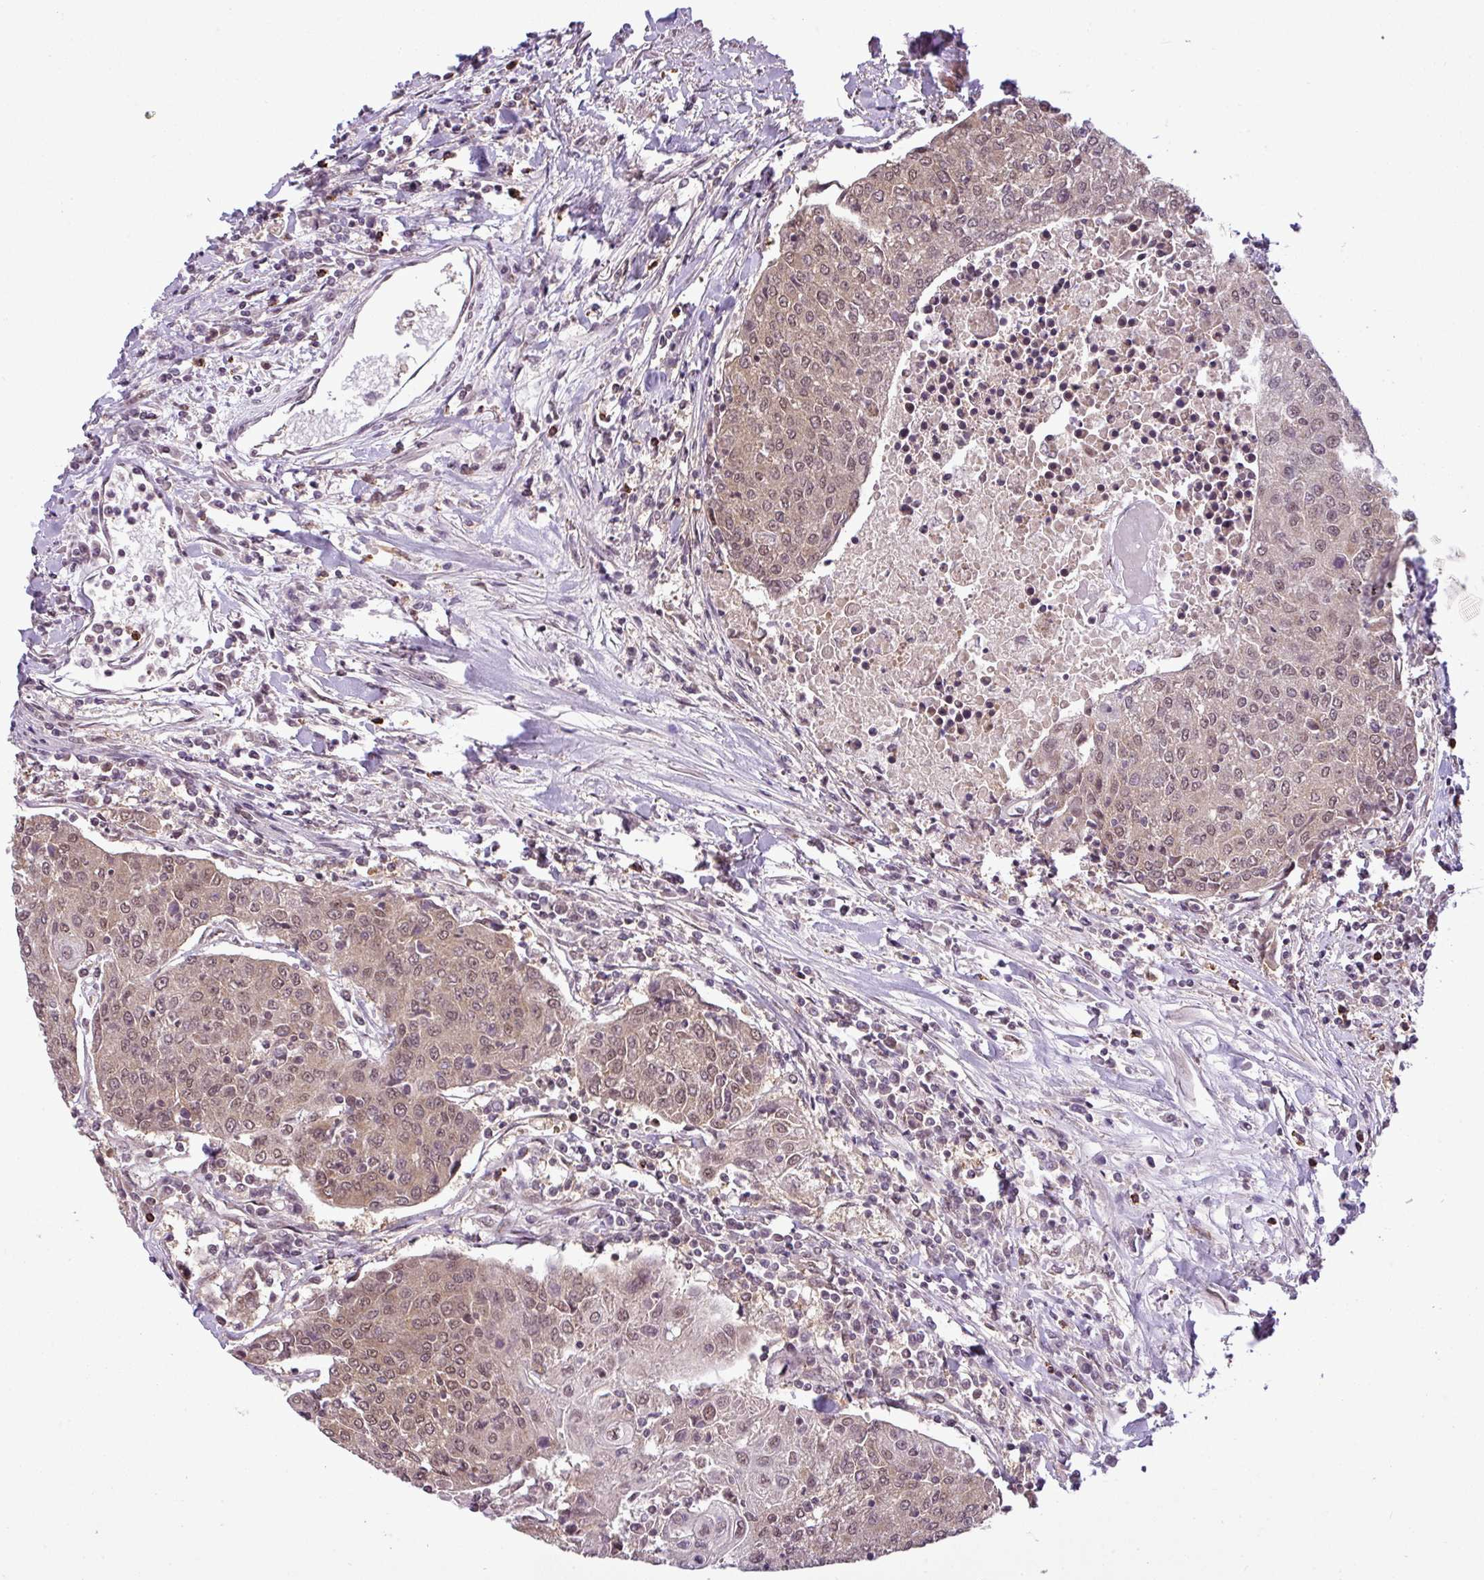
{"staining": {"intensity": "weak", "quantity": ">75%", "location": "cytoplasmic/membranous,nuclear"}, "tissue": "urothelial cancer", "cell_type": "Tumor cells", "image_type": "cancer", "snomed": [{"axis": "morphology", "description": "Urothelial carcinoma, High grade"}, {"axis": "topography", "description": "Urinary bladder"}], "caption": "Tumor cells reveal weak cytoplasmic/membranous and nuclear staining in about >75% of cells in urothelial cancer. (brown staining indicates protein expression, while blue staining denotes nuclei).", "gene": "MFHAS1", "patient": {"sex": "female", "age": 85}}